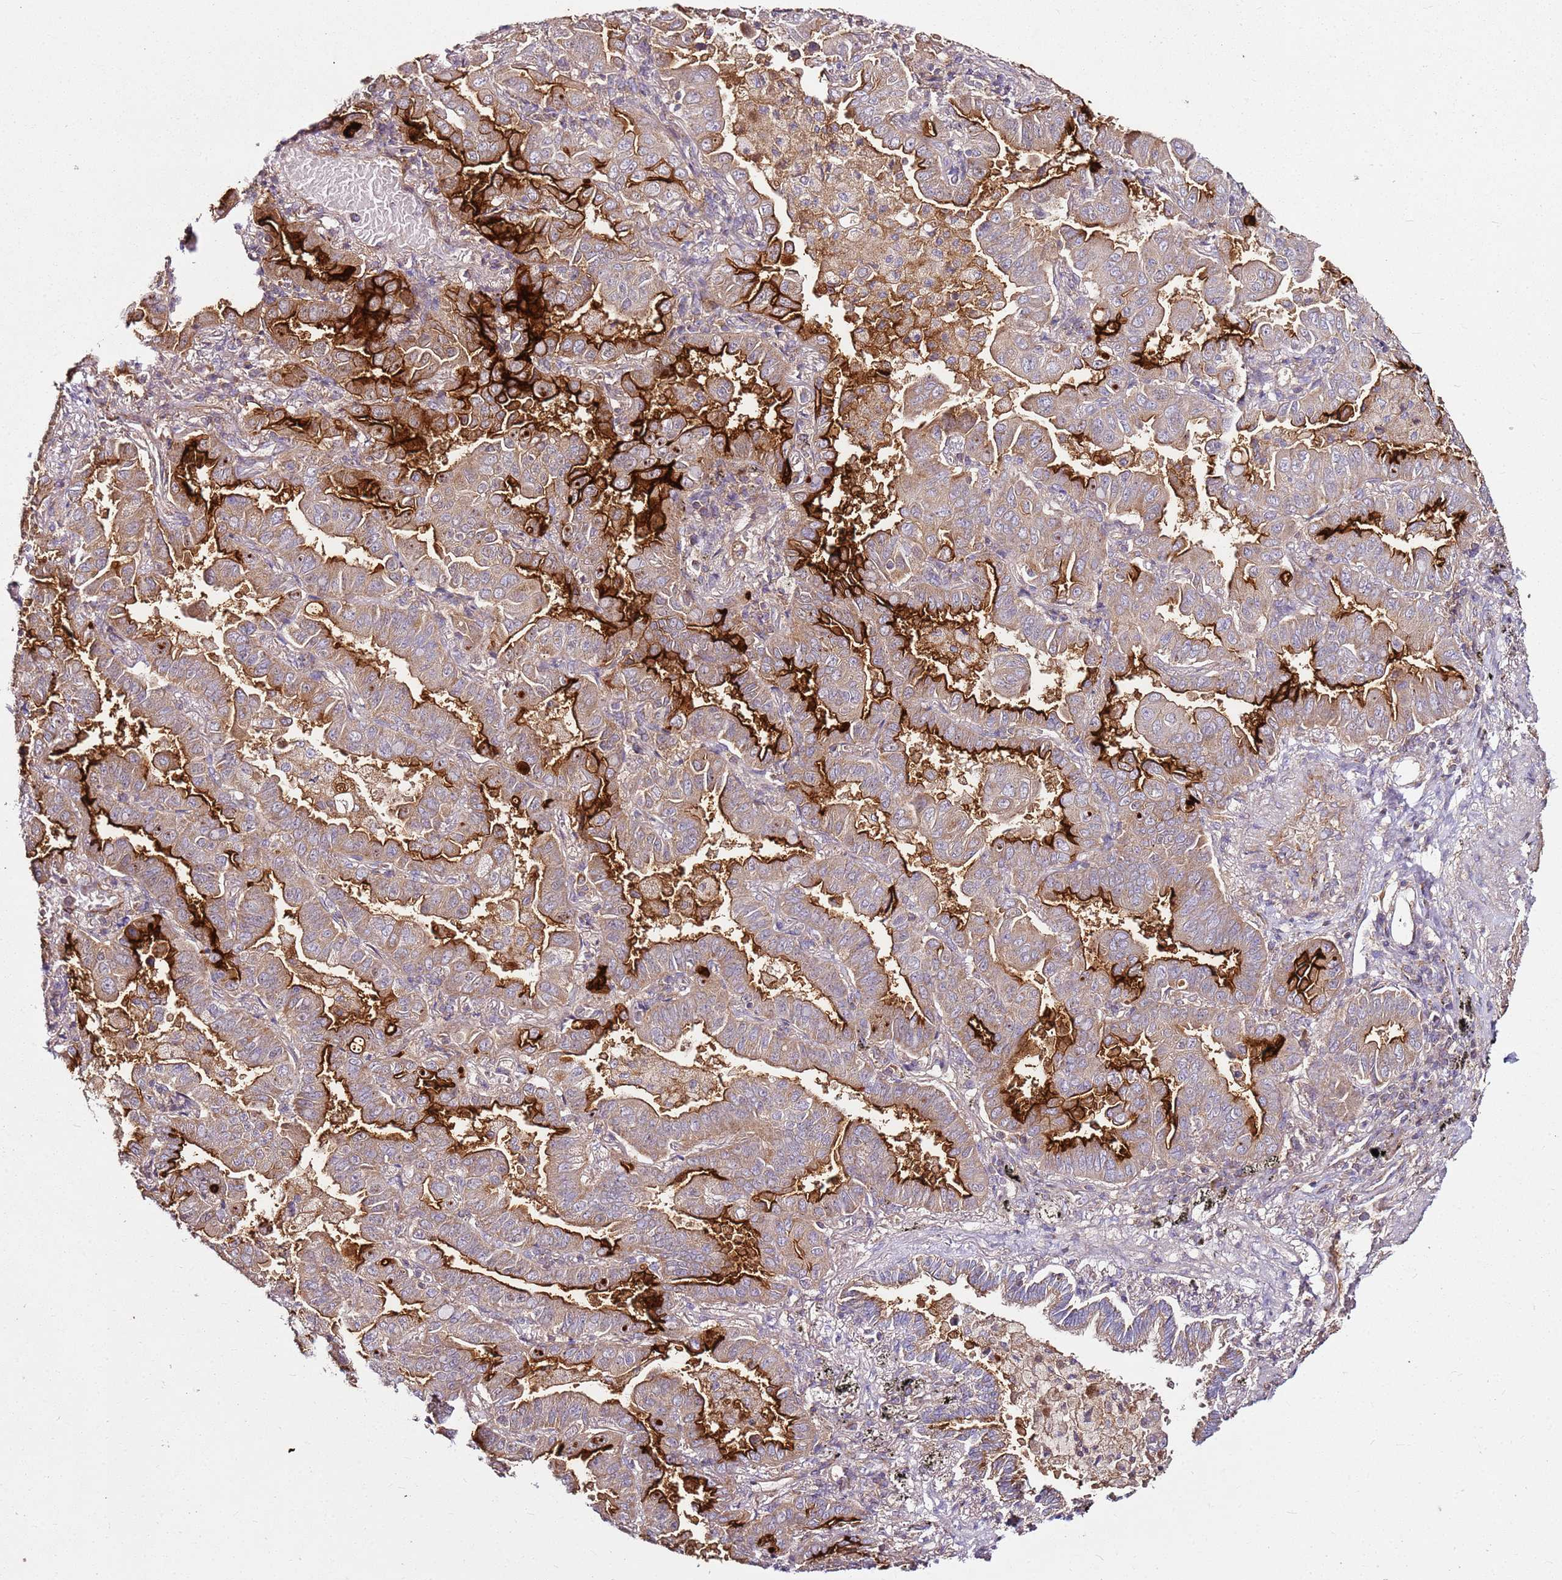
{"staining": {"intensity": "strong", "quantity": "25%-75%", "location": "cytoplasmic/membranous"}, "tissue": "lung cancer", "cell_type": "Tumor cells", "image_type": "cancer", "snomed": [{"axis": "morphology", "description": "Adenocarcinoma, NOS"}, {"axis": "topography", "description": "Lung"}], "caption": "A brown stain labels strong cytoplasmic/membranous positivity of a protein in lung adenocarcinoma tumor cells. (IHC, brightfield microscopy, high magnification).", "gene": "KRTAP21-3", "patient": {"sex": "male", "age": 64}}